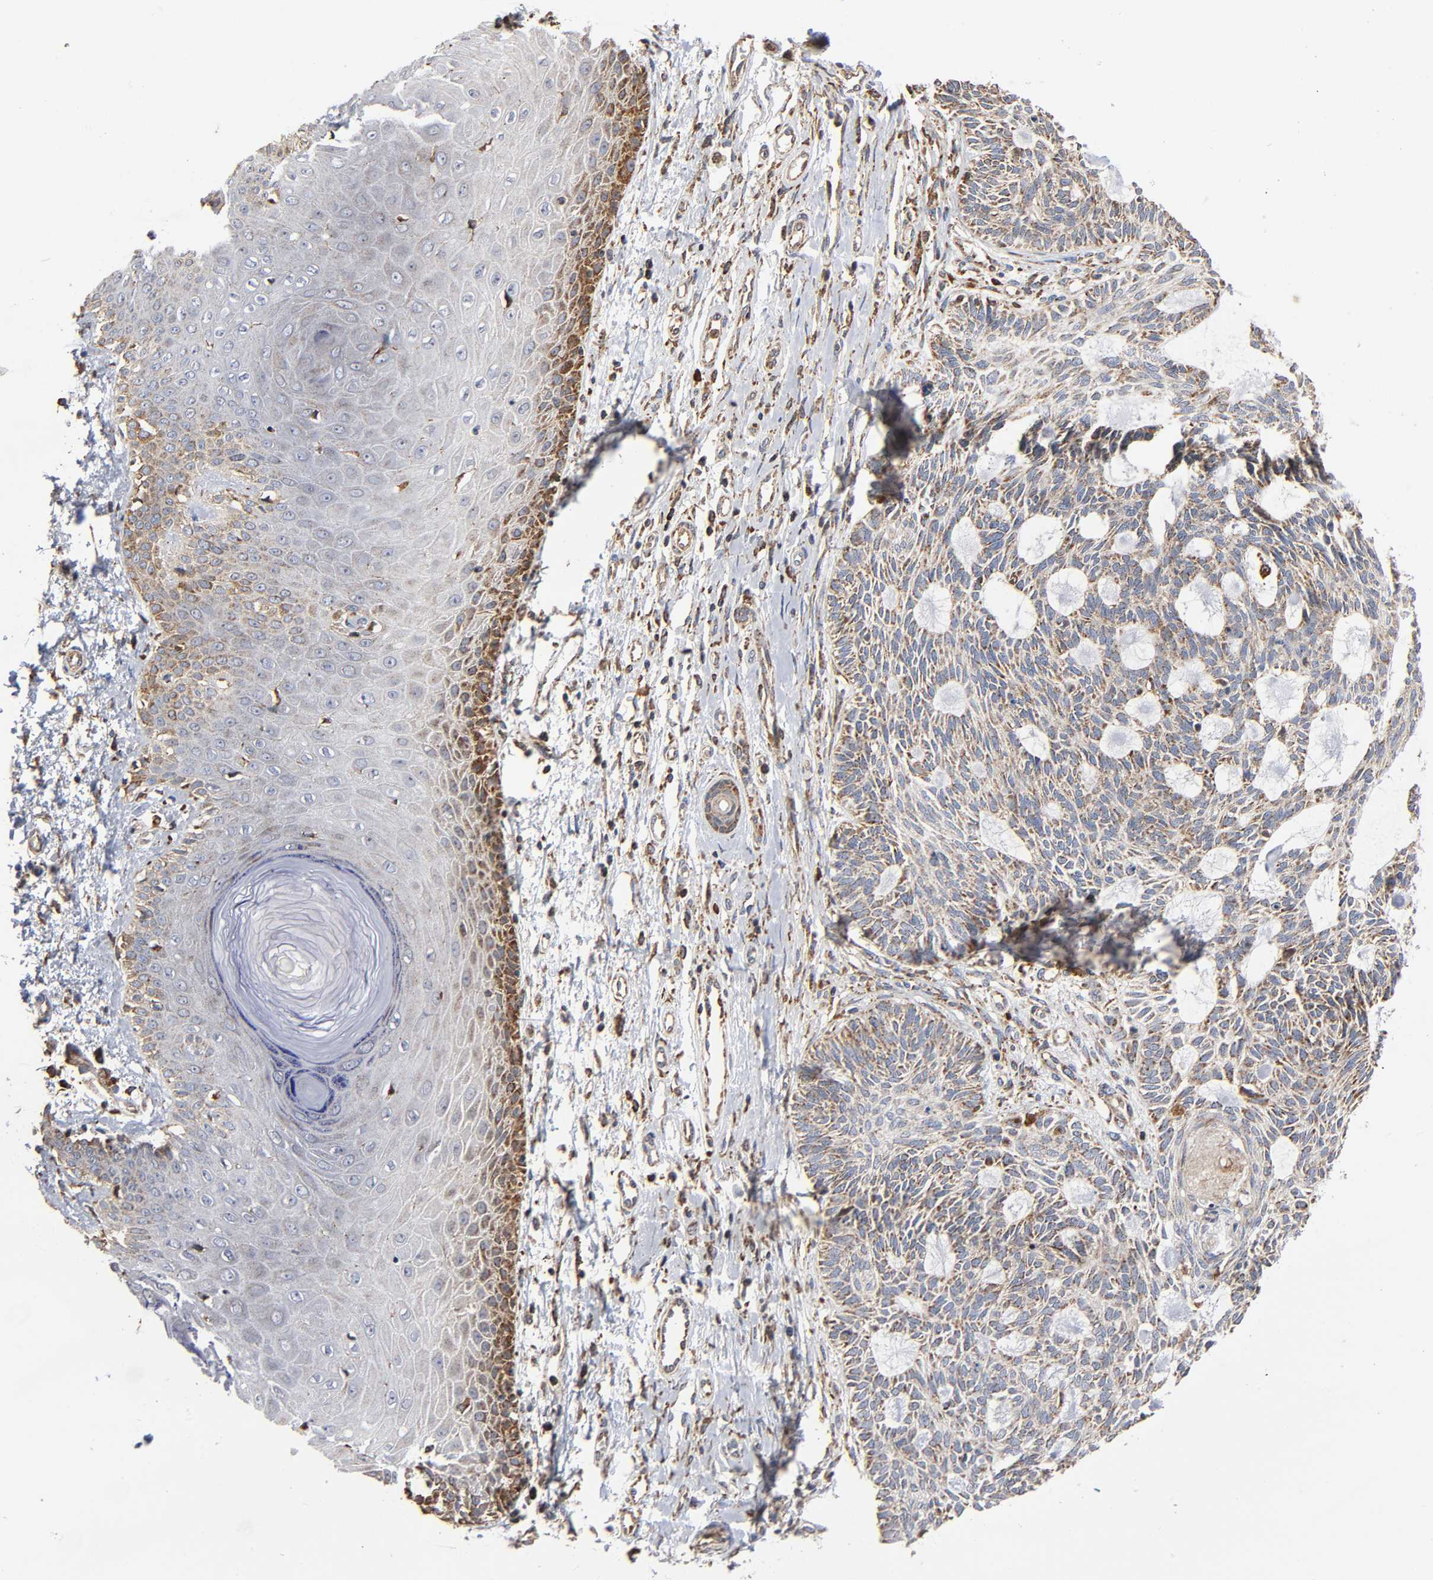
{"staining": {"intensity": "weak", "quantity": ">75%", "location": "cytoplasmic/membranous"}, "tissue": "skin cancer", "cell_type": "Tumor cells", "image_type": "cancer", "snomed": [{"axis": "morphology", "description": "Basal cell carcinoma"}, {"axis": "topography", "description": "Skin"}], "caption": "High-power microscopy captured an immunohistochemistry photomicrograph of skin cancer, revealing weak cytoplasmic/membranous positivity in about >75% of tumor cells.", "gene": "MAP3K1", "patient": {"sex": "male", "age": 67}}